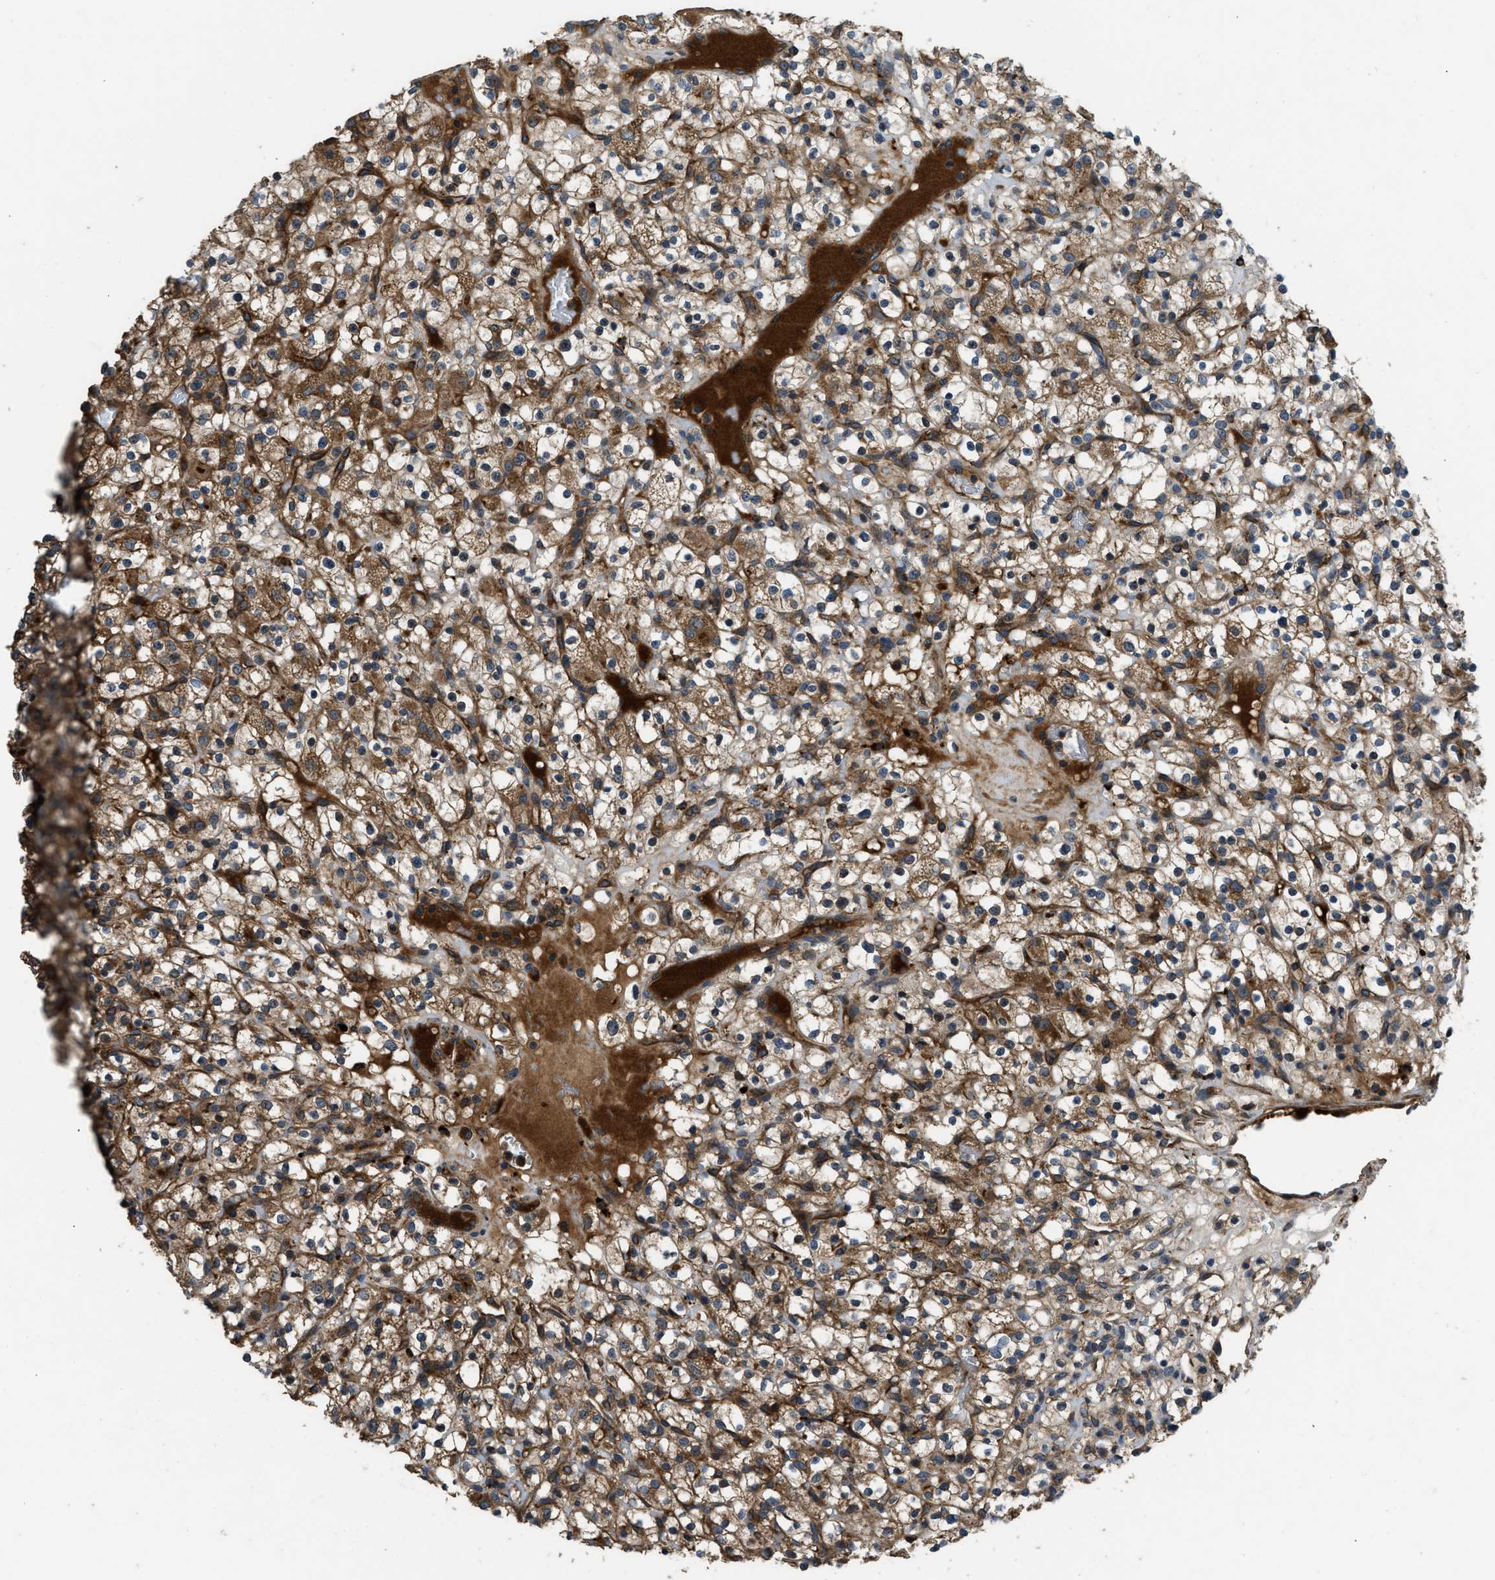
{"staining": {"intensity": "moderate", "quantity": ">75%", "location": "cytoplasmic/membranous"}, "tissue": "renal cancer", "cell_type": "Tumor cells", "image_type": "cancer", "snomed": [{"axis": "morphology", "description": "Normal tissue, NOS"}, {"axis": "morphology", "description": "Adenocarcinoma, NOS"}, {"axis": "topography", "description": "Kidney"}], "caption": "Protein staining of adenocarcinoma (renal) tissue shows moderate cytoplasmic/membranous staining in about >75% of tumor cells.", "gene": "GGH", "patient": {"sex": "female", "age": 72}}